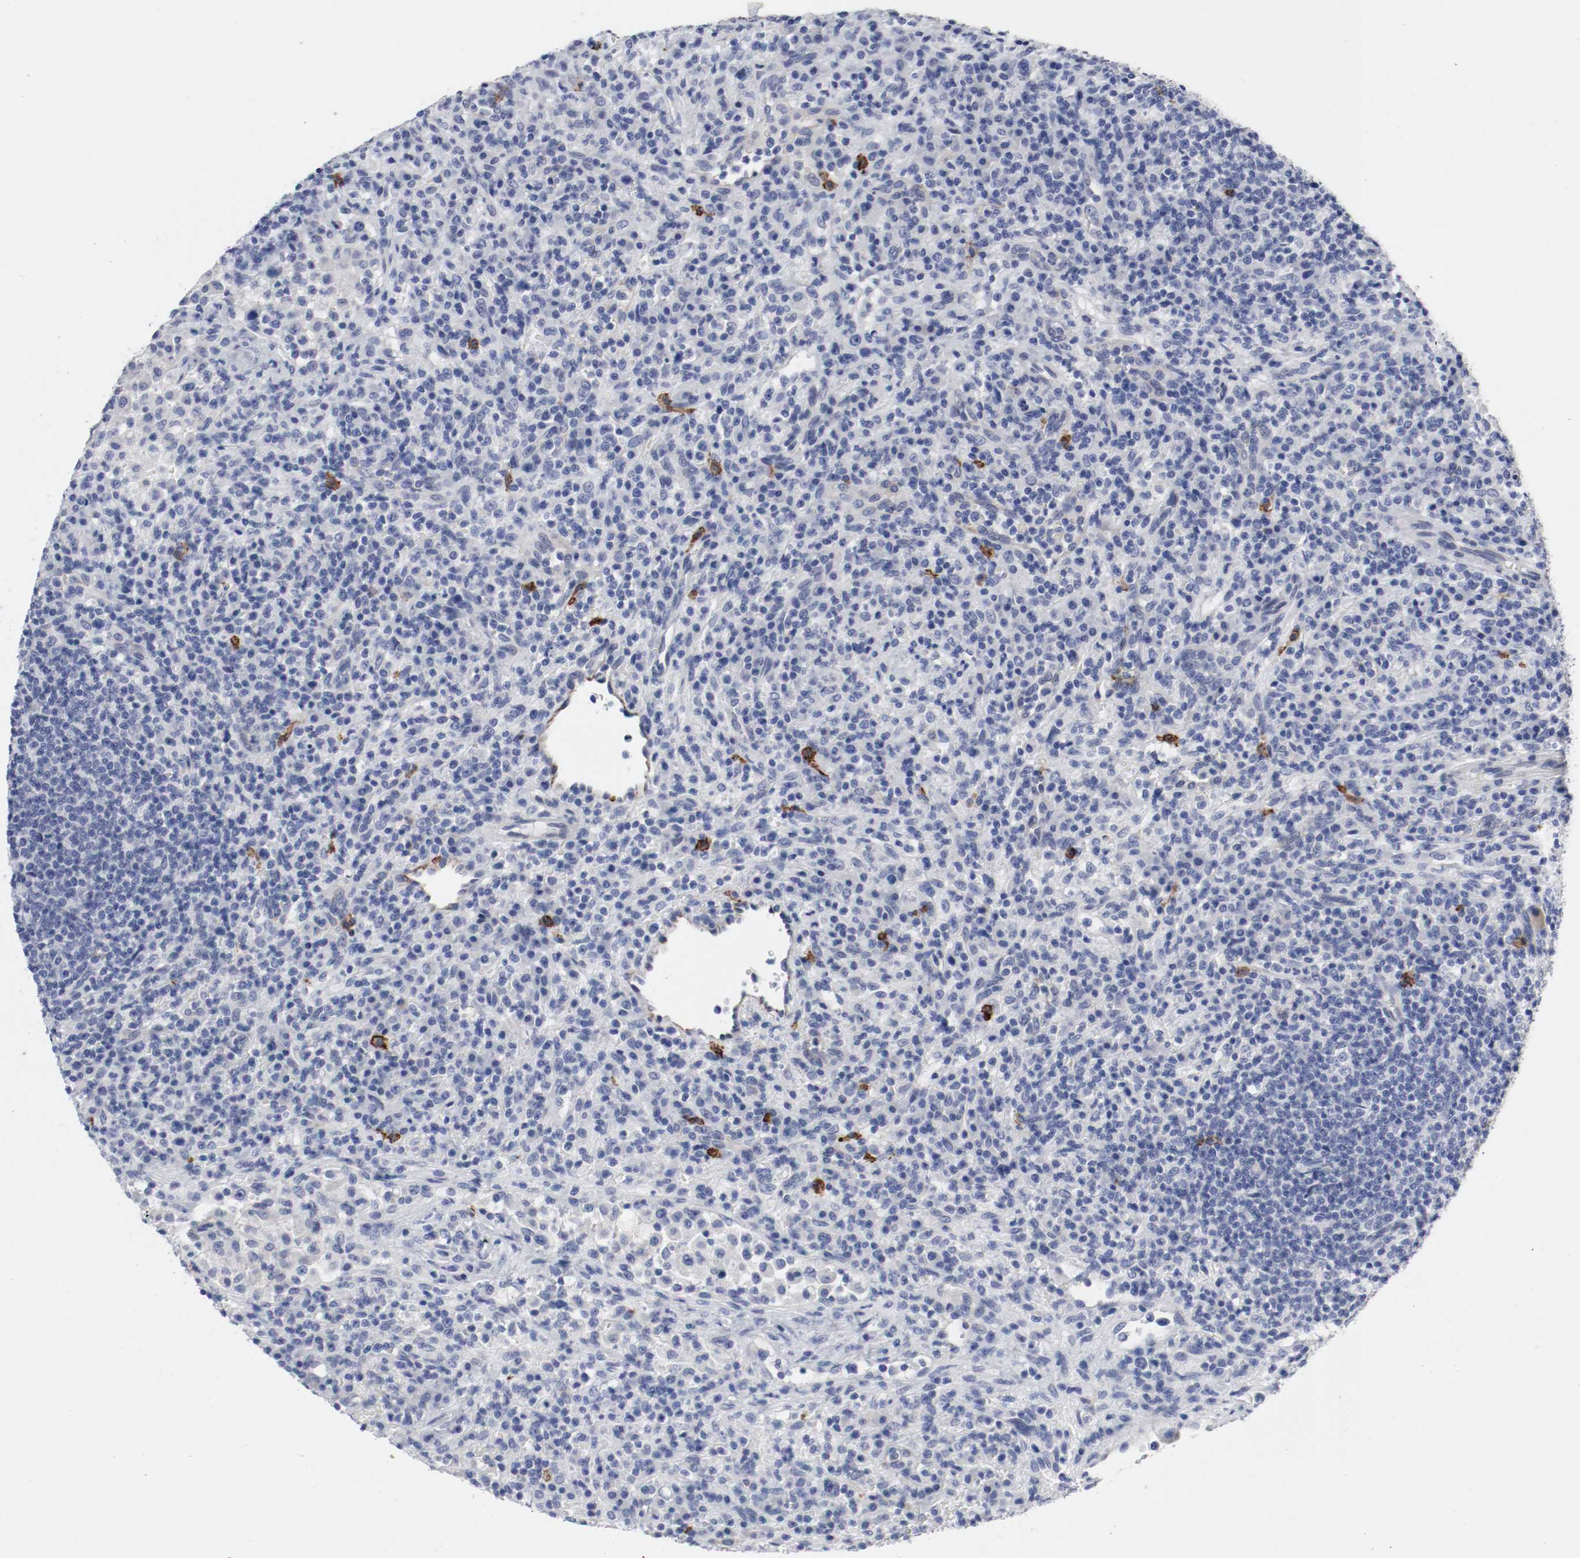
{"staining": {"intensity": "negative", "quantity": "none", "location": "none"}, "tissue": "lymphoma", "cell_type": "Tumor cells", "image_type": "cancer", "snomed": [{"axis": "morphology", "description": "Hodgkin's disease, NOS"}, {"axis": "topography", "description": "Lymph node"}], "caption": "Tumor cells show no significant staining in Hodgkin's disease.", "gene": "KIT", "patient": {"sex": "male", "age": 65}}